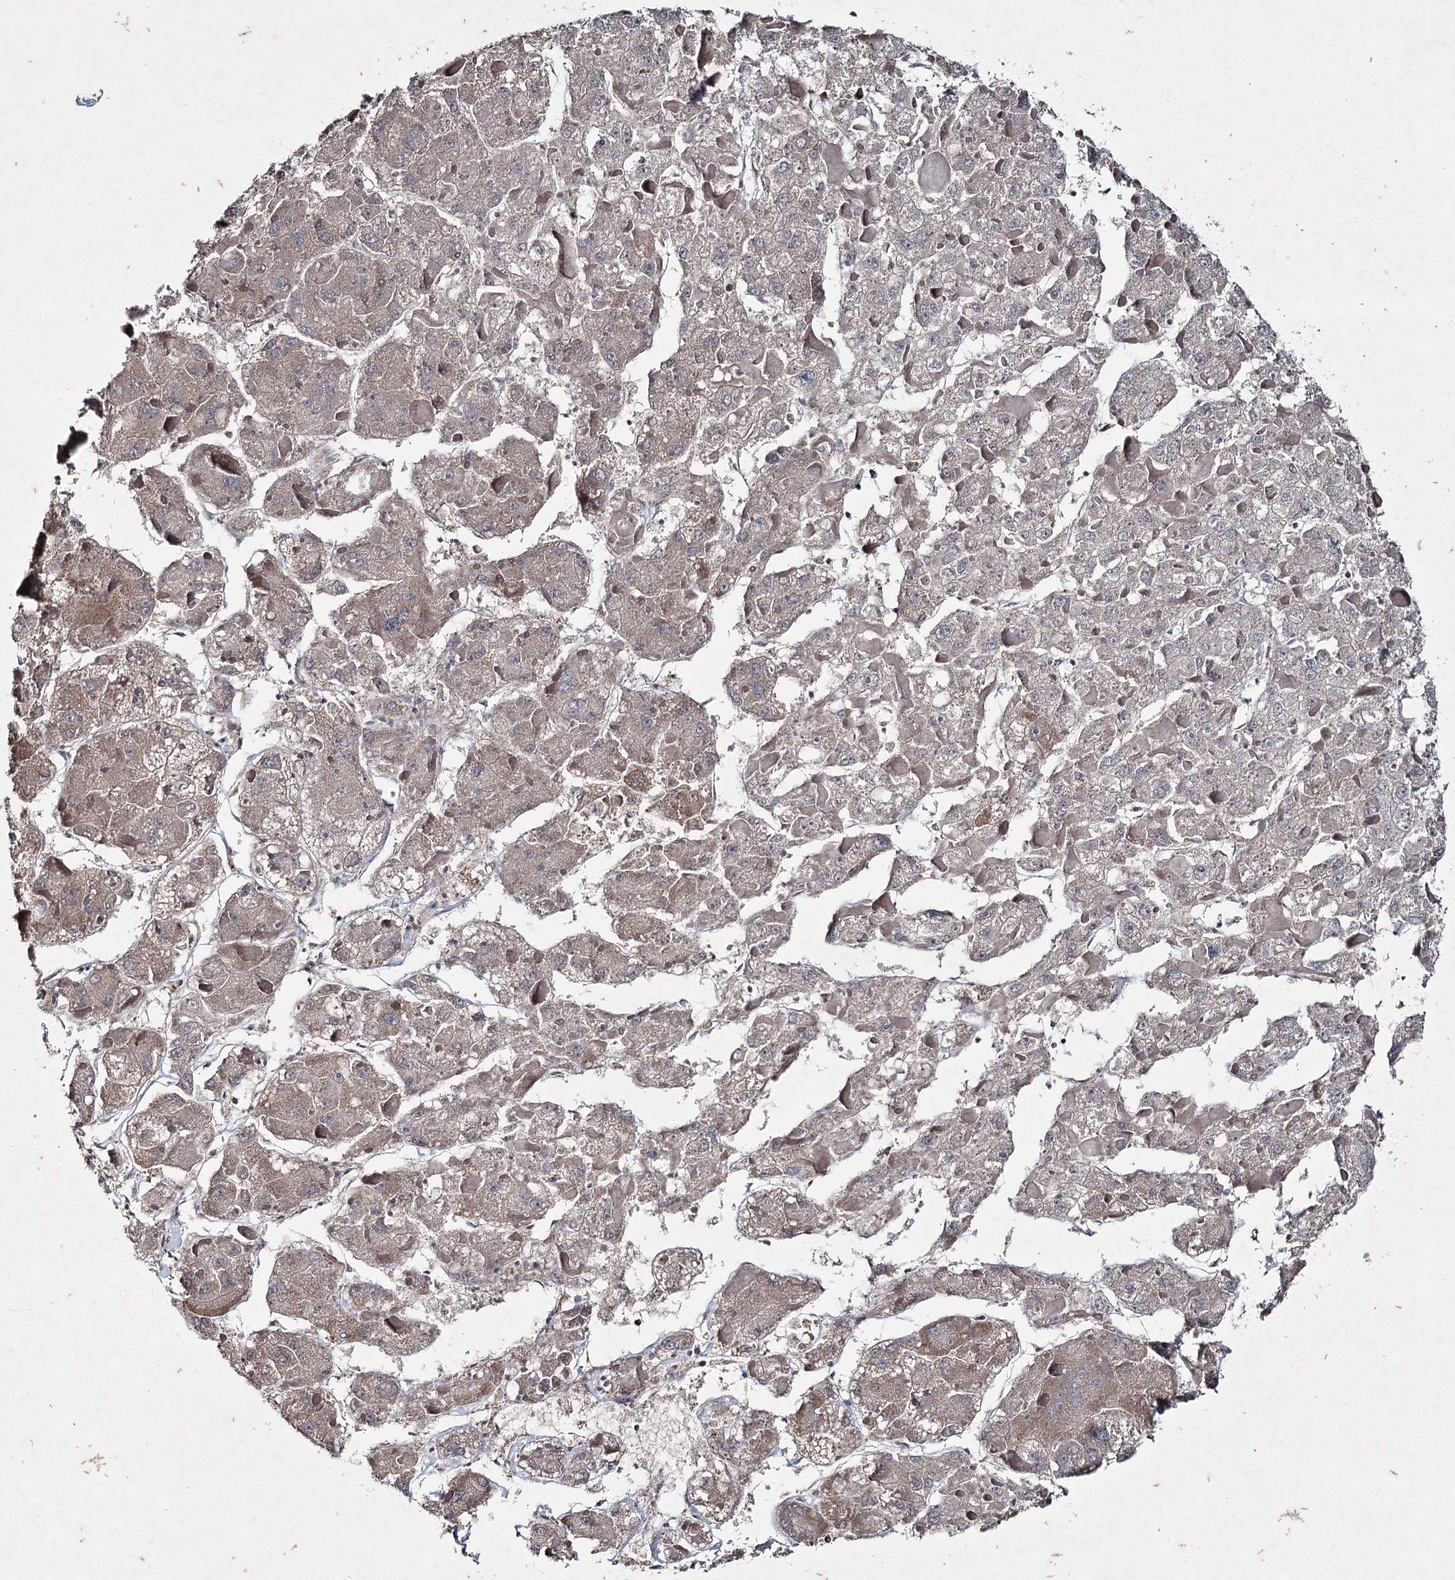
{"staining": {"intensity": "negative", "quantity": "none", "location": "none"}, "tissue": "liver cancer", "cell_type": "Tumor cells", "image_type": "cancer", "snomed": [{"axis": "morphology", "description": "Carcinoma, Hepatocellular, NOS"}, {"axis": "topography", "description": "Liver"}], "caption": "Tumor cells show no significant staining in liver hepatocellular carcinoma. The staining was performed using DAB (3,3'-diaminobenzidine) to visualize the protein expression in brown, while the nuclei were stained in blue with hematoxylin (Magnification: 20x).", "gene": "PGLYRP2", "patient": {"sex": "female", "age": 73}}